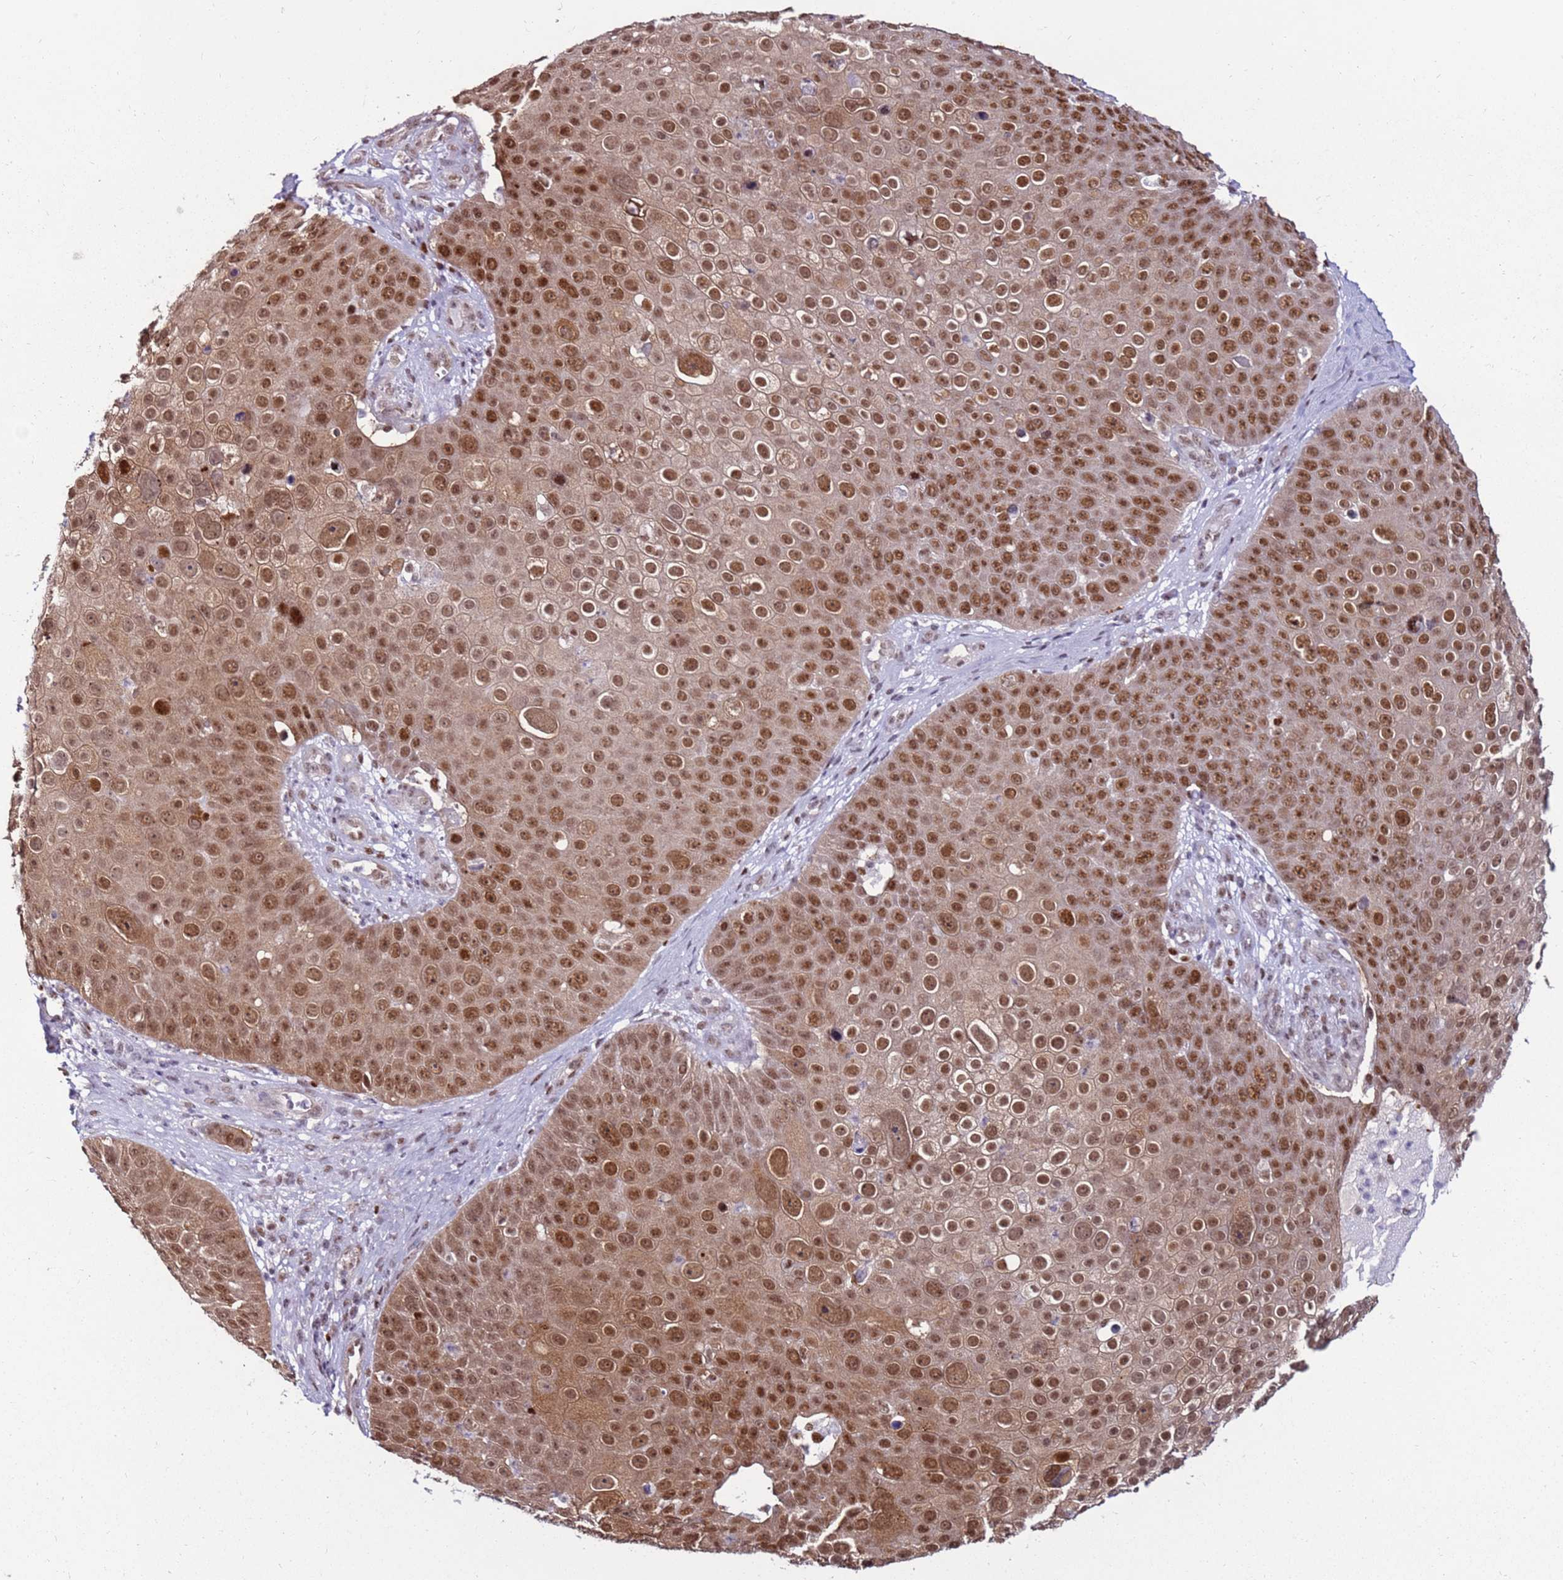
{"staining": {"intensity": "moderate", "quantity": ">75%", "location": "cytoplasmic/membranous,nuclear"}, "tissue": "skin cancer", "cell_type": "Tumor cells", "image_type": "cancer", "snomed": [{"axis": "morphology", "description": "Squamous cell carcinoma, NOS"}, {"axis": "topography", "description": "Skin"}], "caption": "Human squamous cell carcinoma (skin) stained for a protein (brown) reveals moderate cytoplasmic/membranous and nuclear positive positivity in about >75% of tumor cells.", "gene": "KPNA4", "patient": {"sex": "male", "age": 71}}